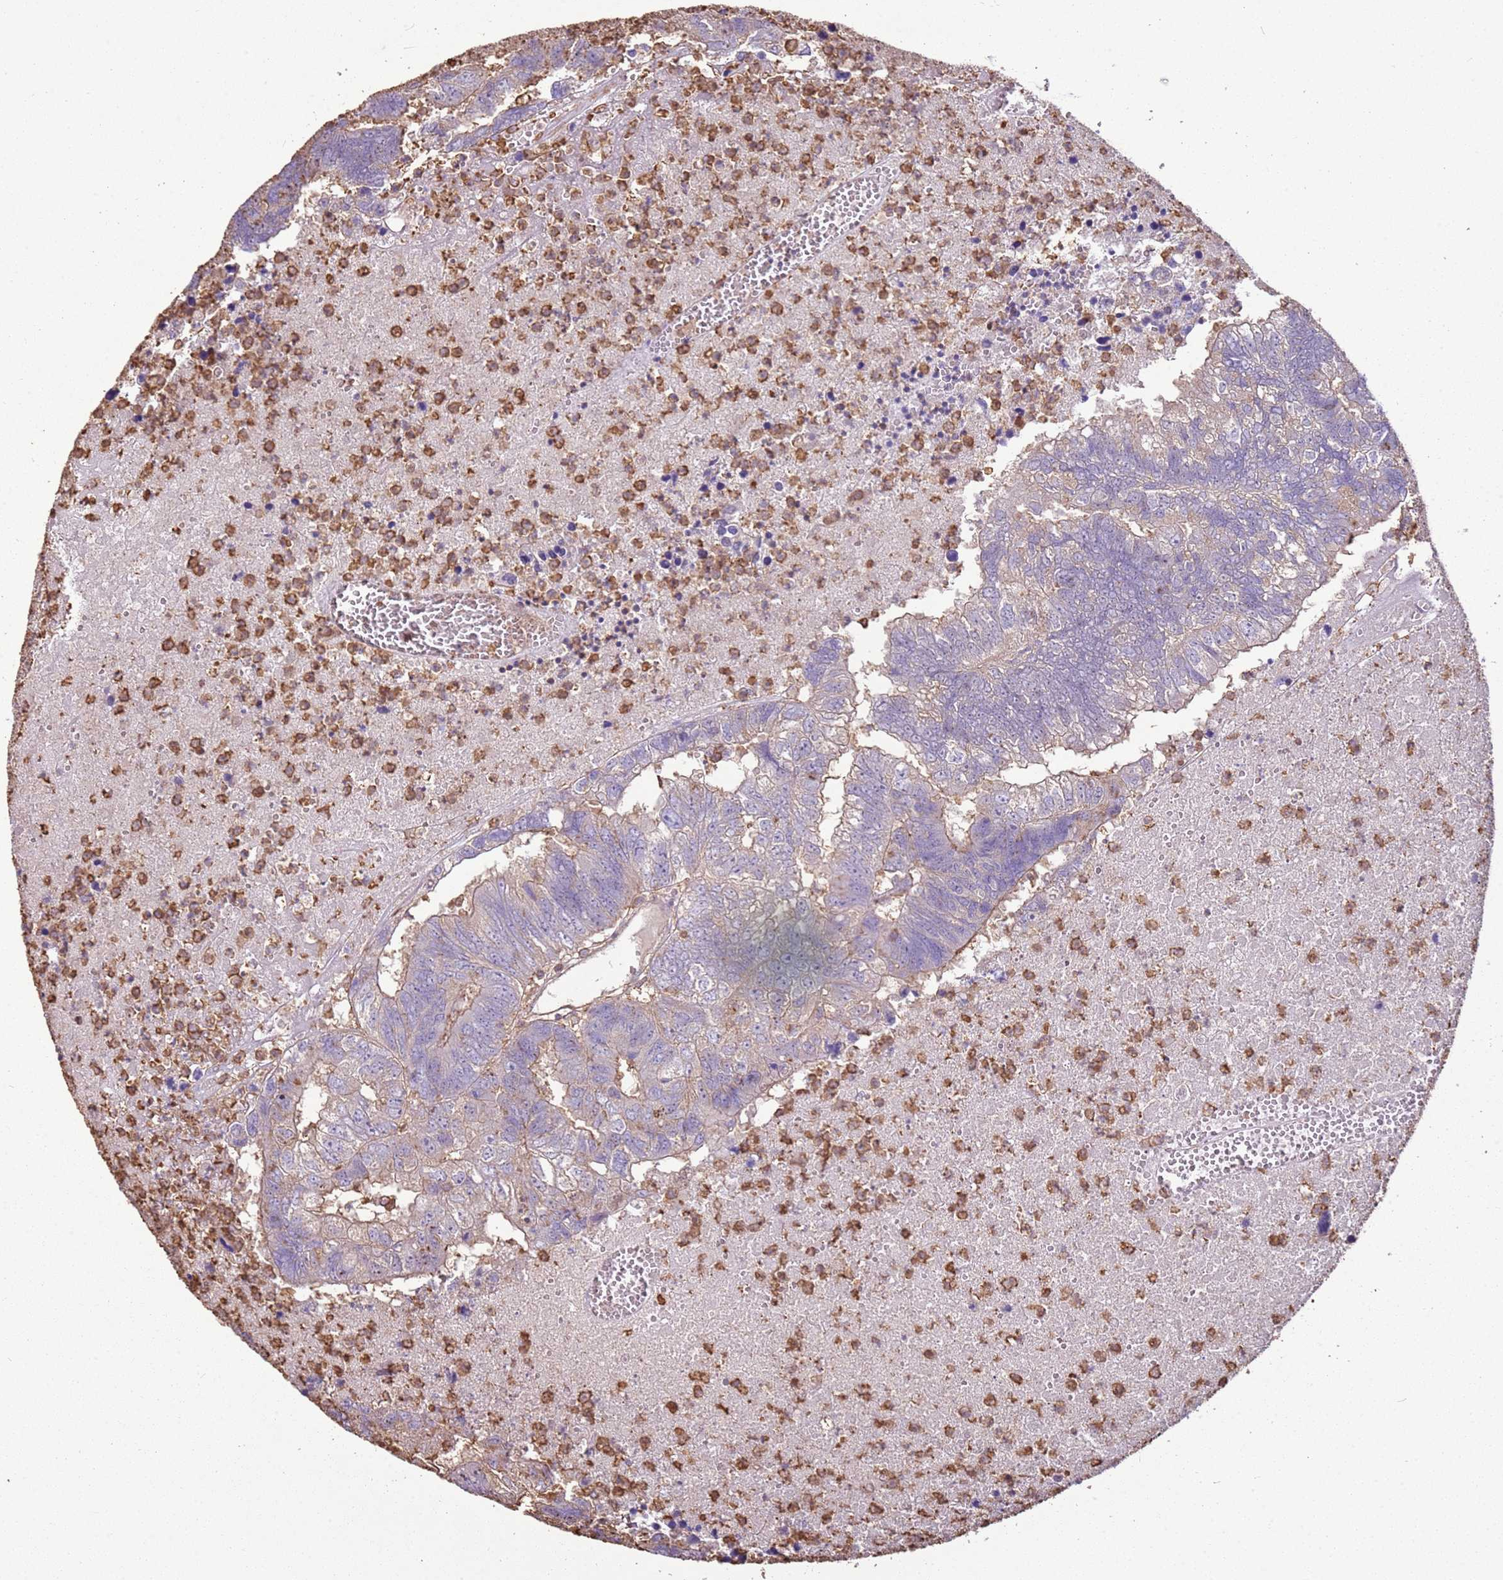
{"staining": {"intensity": "moderate", "quantity": "<25%", "location": "cytoplasmic/membranous"}, "tissue": "colorectal cancer", "cell_type": "Tumor cells", "image_type": "cancer", "snomed": [{"axis": "morphology", "description": "Adenocarcinoma, NOS"}, {"axis": "topography", "description": "Colon"}], "caption": "High-magnification brightfield microscopy of colorectal adenocarcinoma stained with DAB (3,3'-diaminobenzidine) (brown) and counterstained with hematoxylin (blue). tumor cells exhibit moderate cytoplasmic/membranous expression is seen in approximately<25% of cells. (DAB IHC, brown staining for protein, blue staining for nuclei).", "gene": "ARL10", "patient": {"sex": "female", "age": 48}}